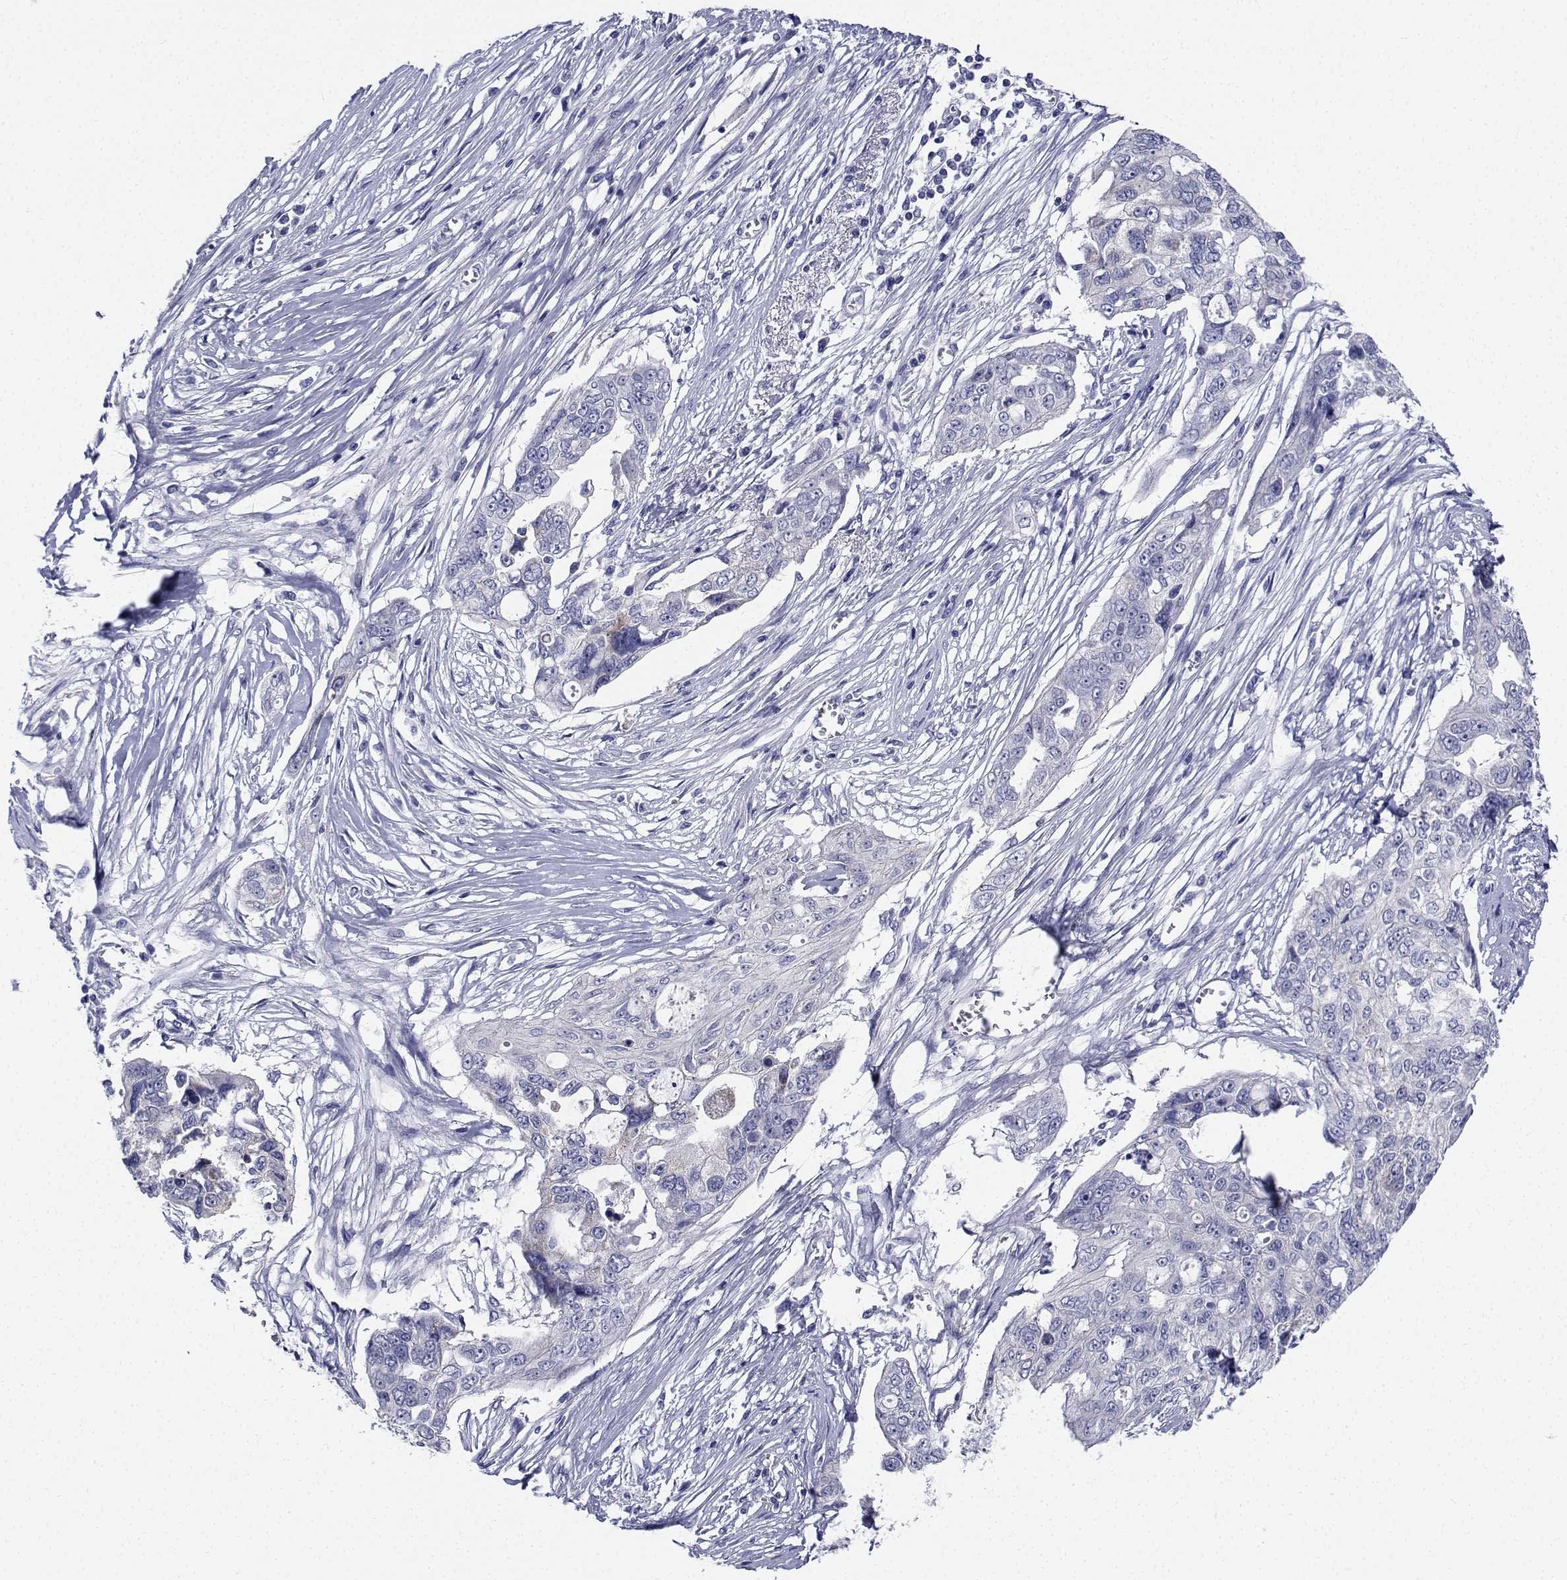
{"staining": {"intensity": "negative", "quantity": "none", "location": "none"}, "tissue": "ovarian cancer", "cell_type": "Tumor cells", "image_type": "cancer", "snomed": [{"axis": "morphology", "description": "Carcinoma, endometroid"}, {"axis": "topography", "description": "Ovary"}], "caption": "An immunohistochemistry (IHC) photomicrograph of ovarian cancer is shown. There is no staining in tumor cells of ovarian cancer.", "gene": "CDHR3", "patient": {"sex": "female", "age": 70}}